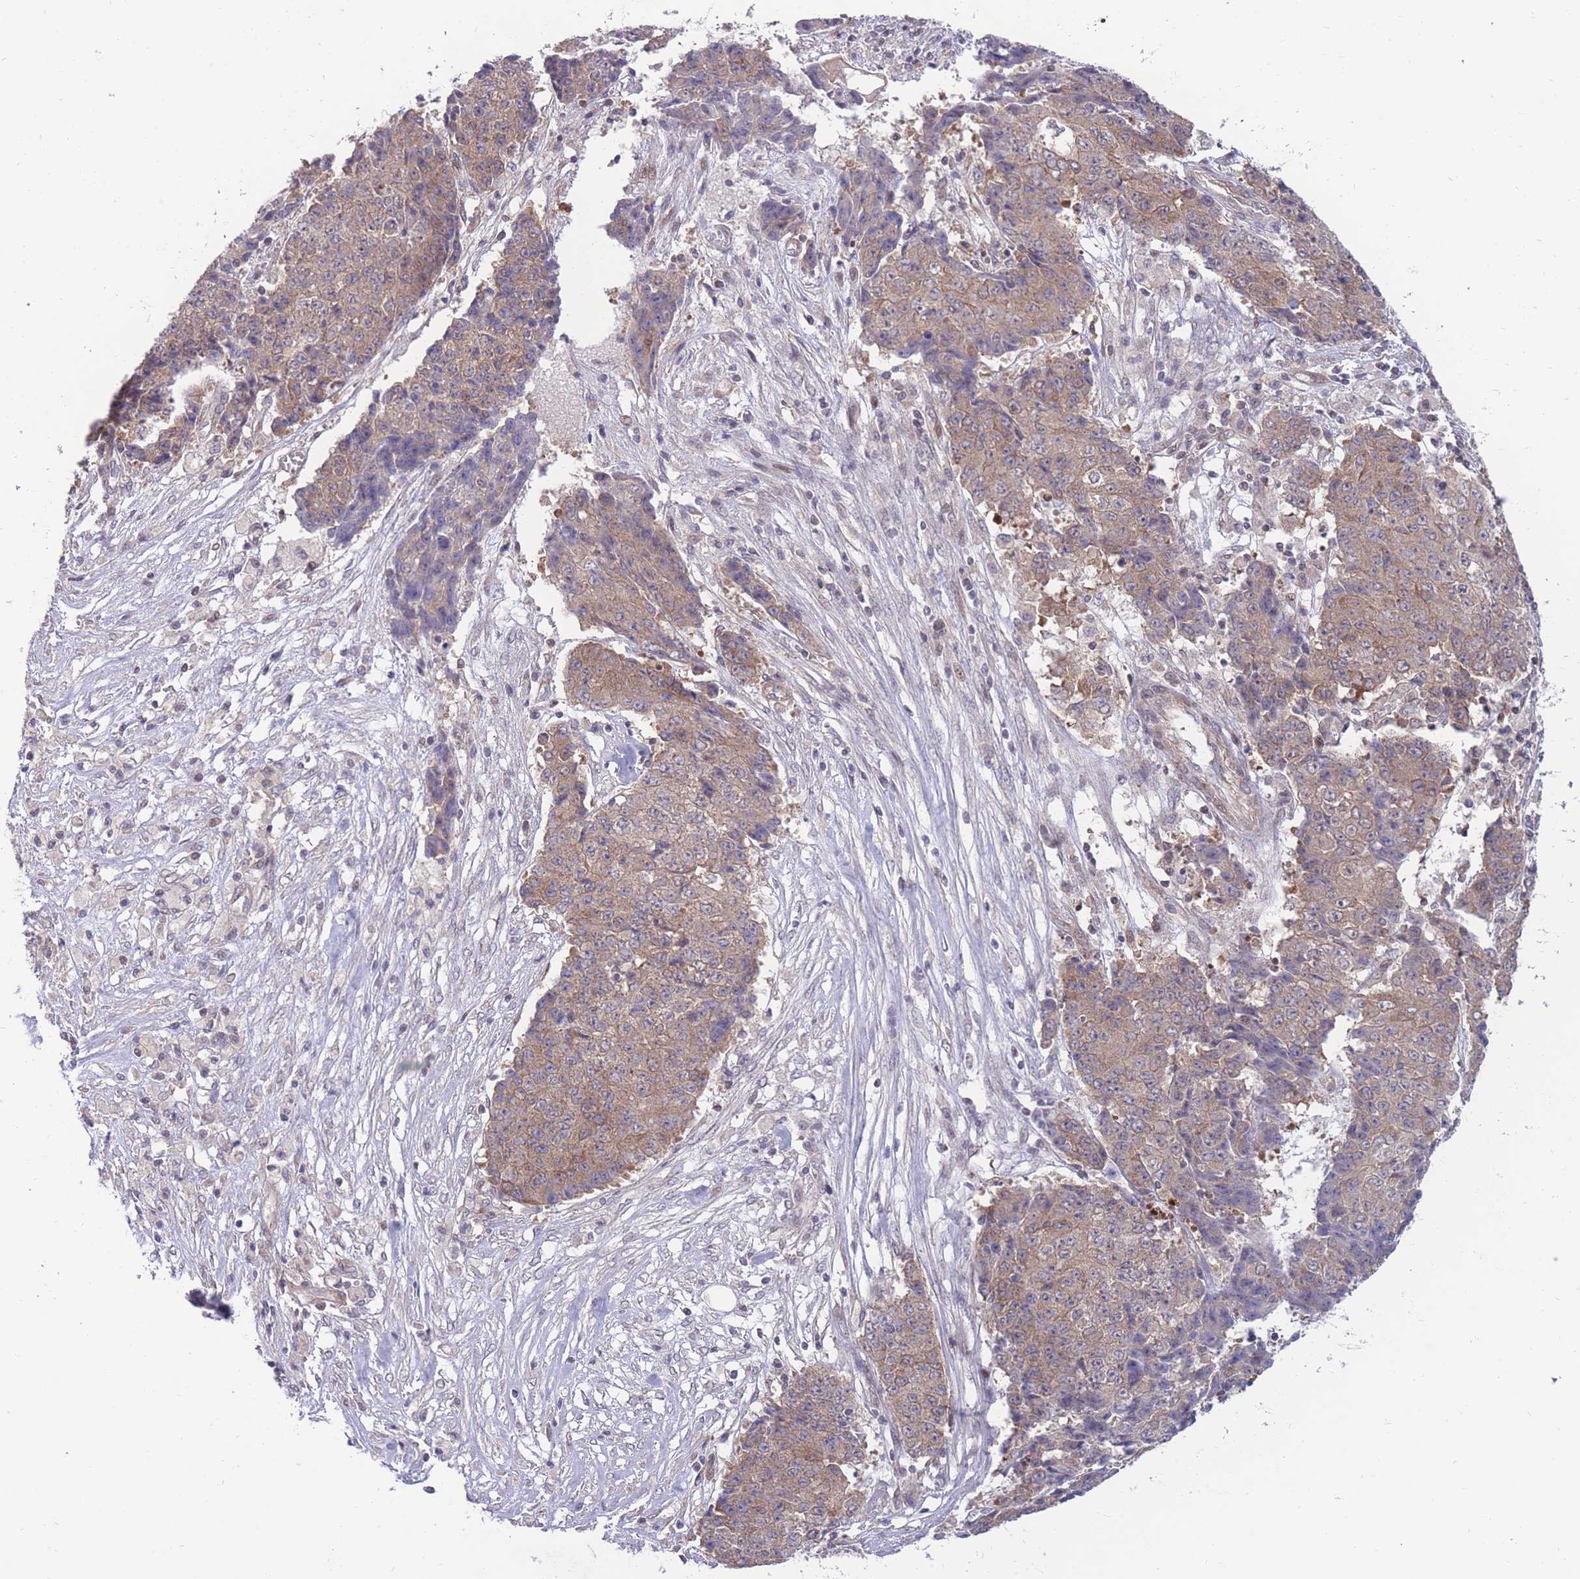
{"staining": {"intensity": "moderate", "quantity": "25%-75%", "location": "cytoplasmic/membranous"}, "tissue": "ovarian cancer", "cell_type": "Tumor cells", "image_type": "cancer", "snomed": [{"axis": "morphology", "description": "Carcinoma, endometroid"}, {"axis": "topography", "description": "Ovary"}], "caption": "A medium amount of moderate cytoplasmic/membranous positivity is appreciated in approximately 25%-75% of tumor cells in ovarian cancer (endometroid carcinoma) tissue.", "gene": "RIC8A", "patient": {"sex": "female", "age": 42}}